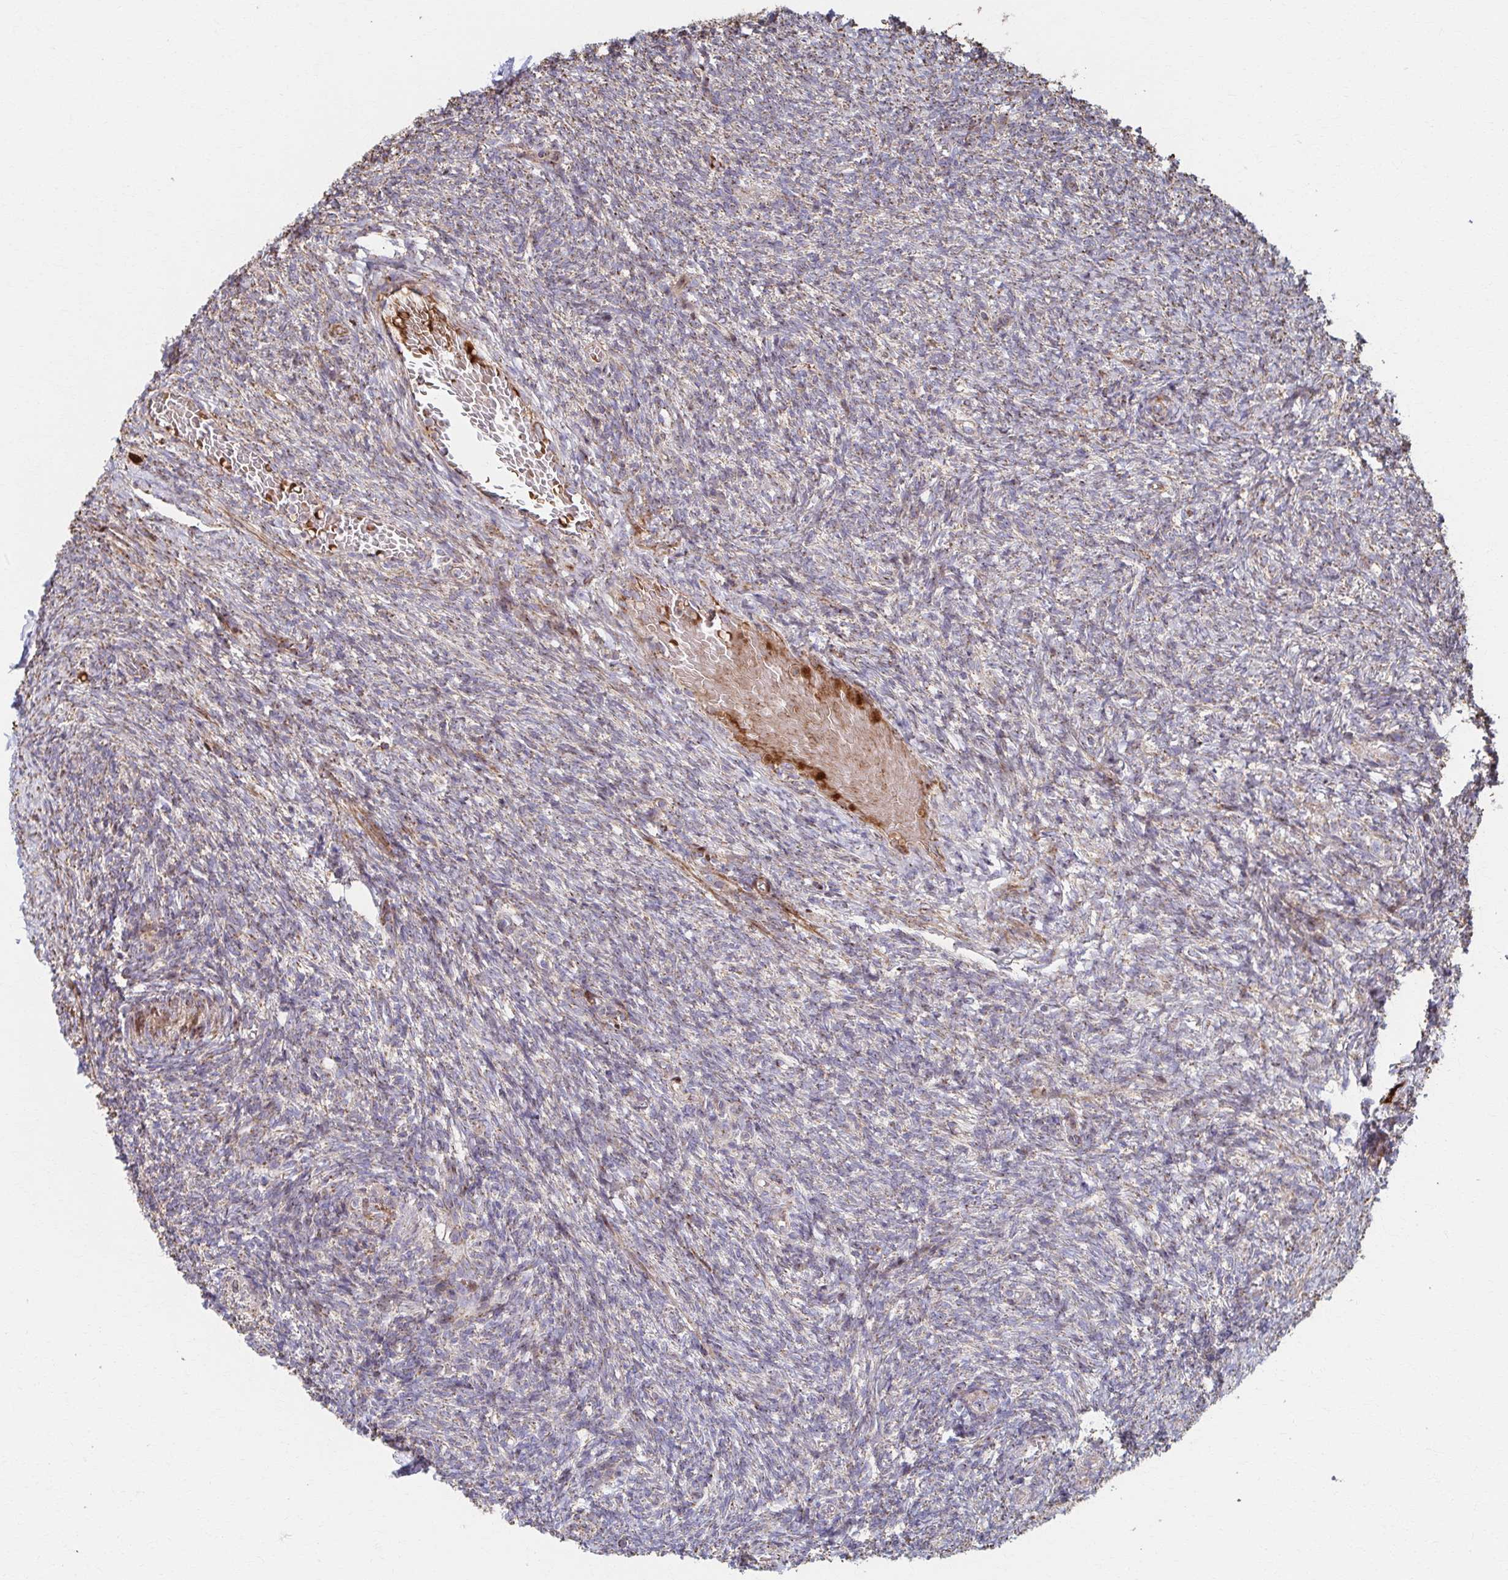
{"staining": {"intensity": "moderate", "quantity": "<25%", "location": "cytoplasmic/membranous"}, "tissue": "ovary", "cell_type": "Ovarian stroma cells", "image_type": "normal", "snomed": [{"axis": "morphology", "description": "Normal tissue, NOS"}, {"axis": "topography", "description": "Ovary"}], "caption": "Immunohistochemical staining of benign ovary displays moderate cytoplasmic/membranous protein expression in about <25% of ovarian stroma cells.", "gene": "SAT1", "patient": {"sex": "female", "age": 39}}